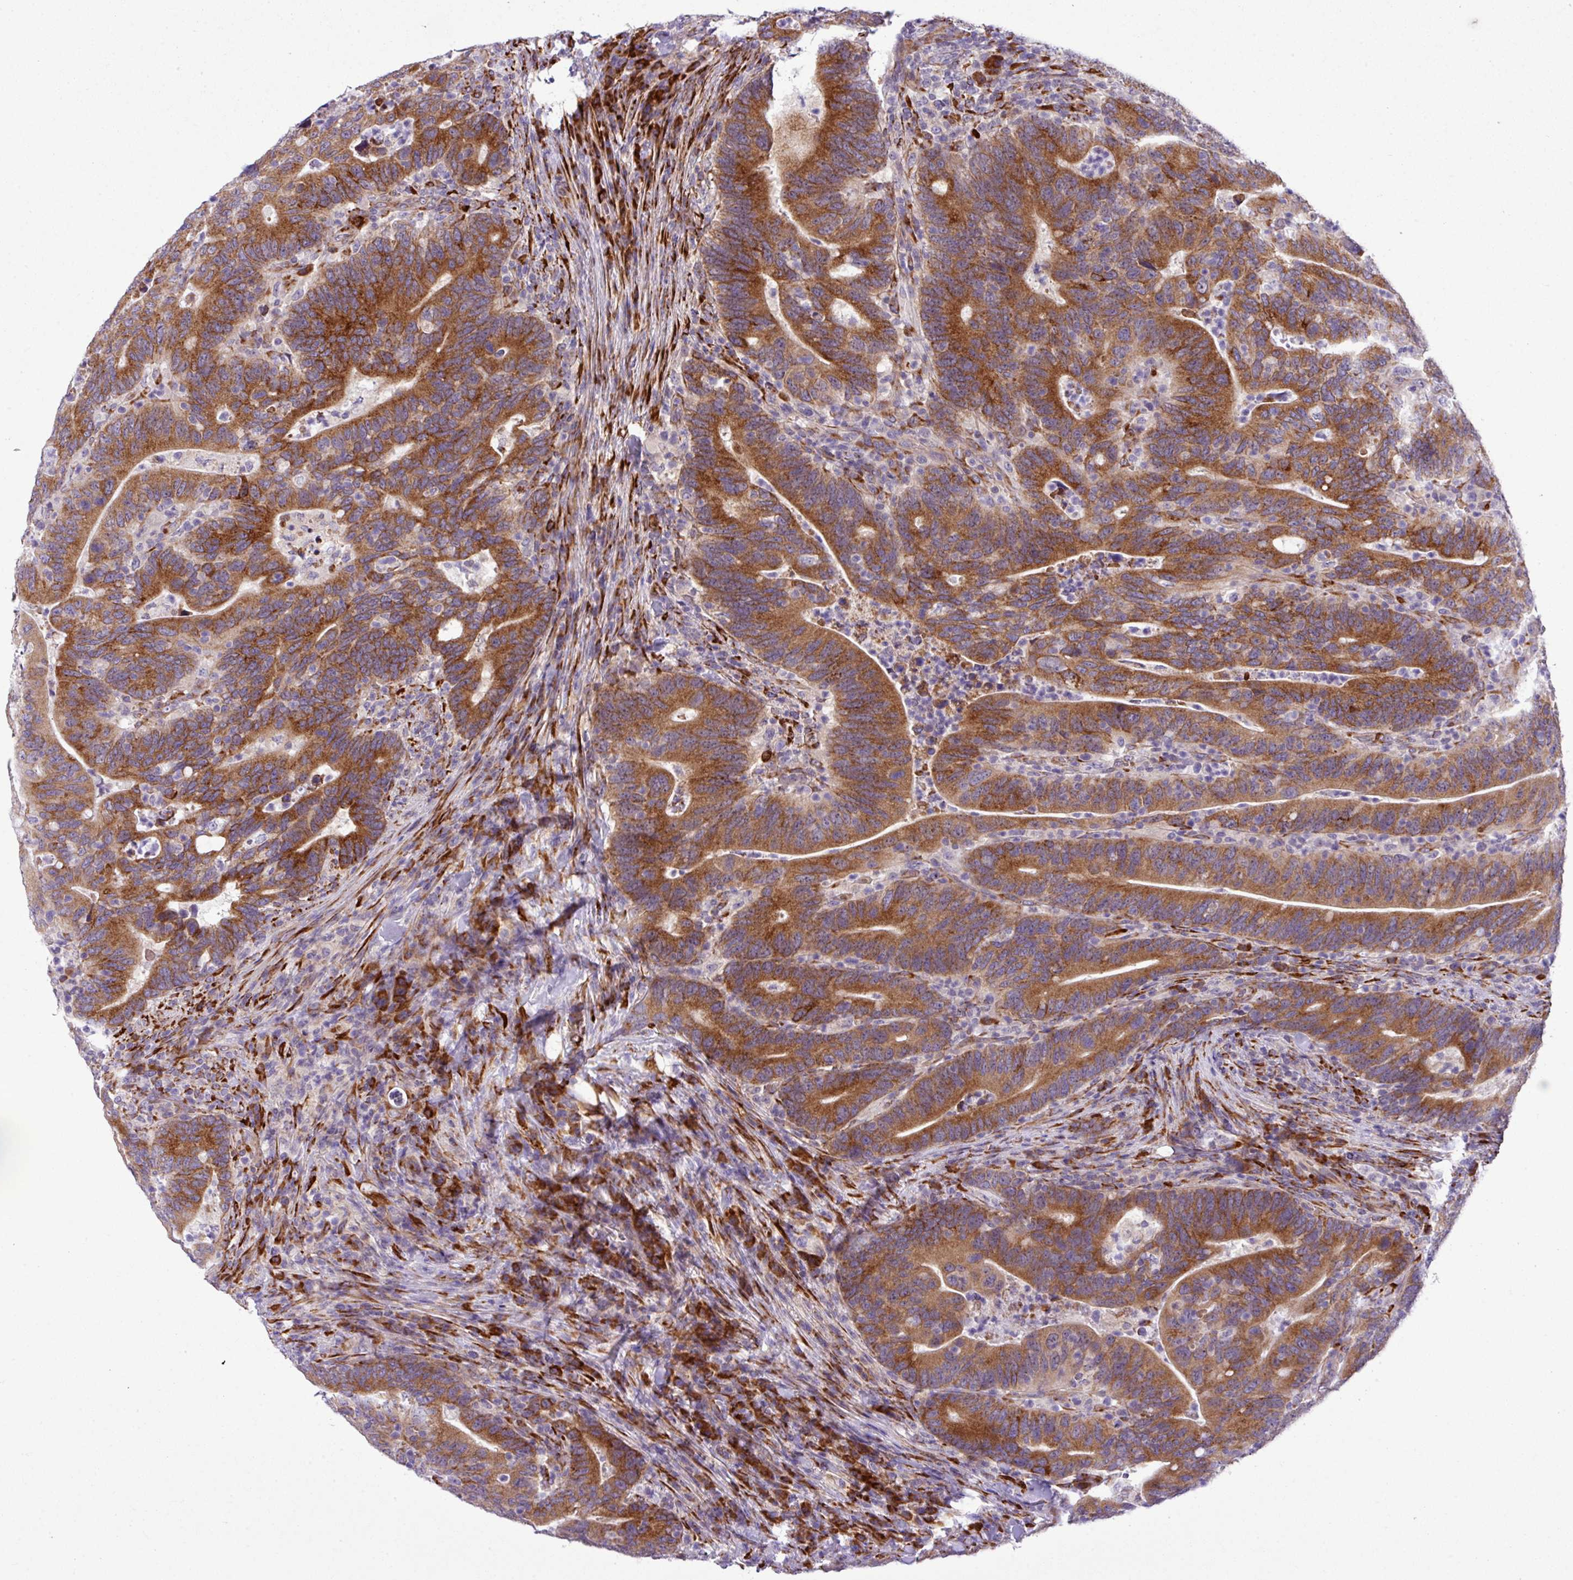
{"staining": {"intensity": "strong", "quantity": ">75%", "location": "cytoplasmic/membranous"}, "tissue": "colorectal cancer", "cell_type": "Tumor cells", "image_type": "cancer", "snomed": [{"axis": "morphology", "description": "Adenocarcinoma, NOS"}, {"axis": "topography", "description": "Colon"}], "caption": "Immunohistochemical staining of colorectal adenocarcinoma reveals high levels of strong cytoplasmic/membranous staining in about >75% of tumor cells.", "gene": "CFAP97", "patient": {"sex": "female", "age": 66}}